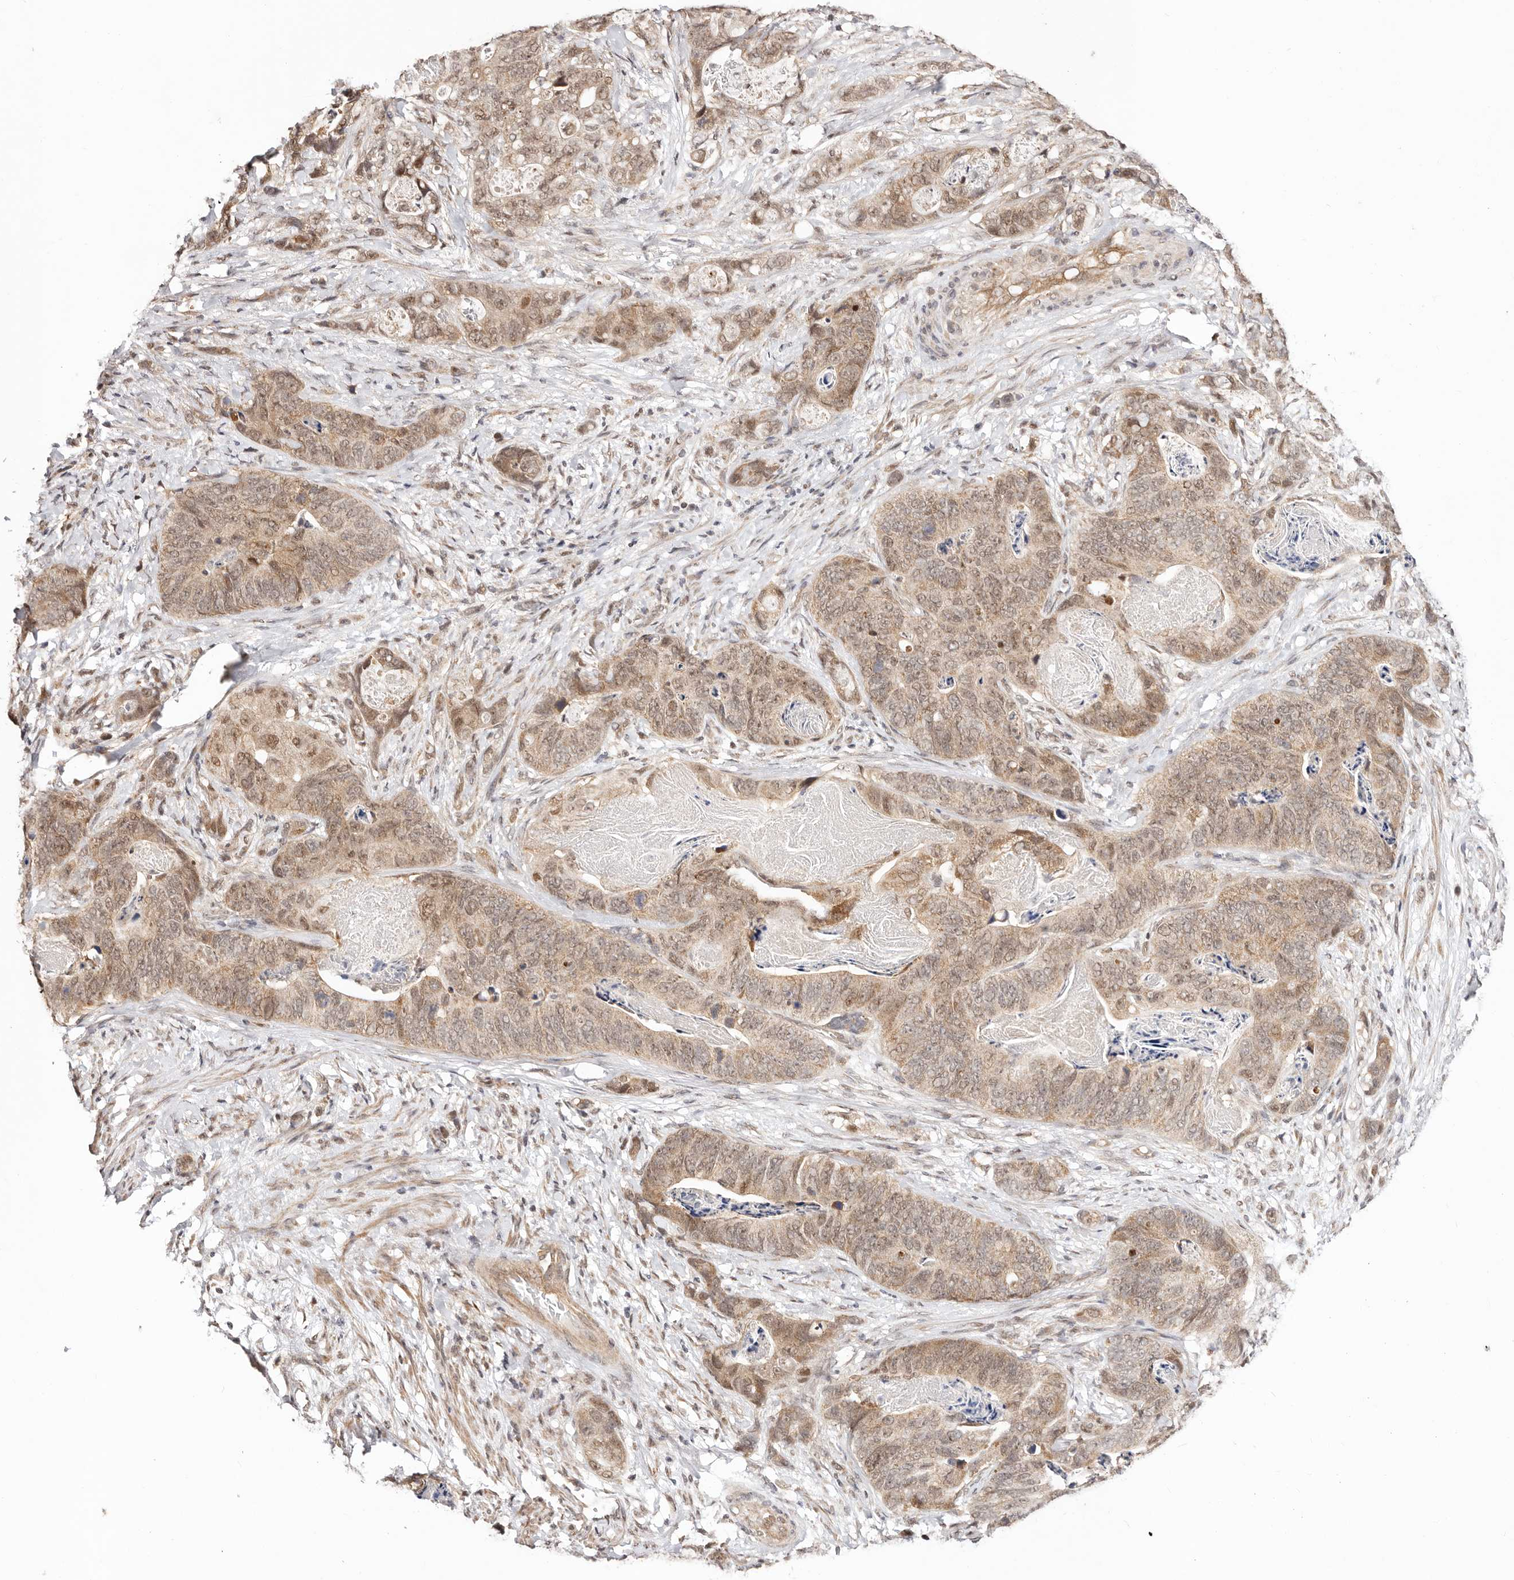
{"staining": {"intensity": "moderate", "quantity": ">75%", "location": "cytoplasmic/membranous,nuclear"}, "tissue": "stomach cancer", "cell_type": "Tumor cells", "image_type": "cancer", "snomed": [{"axis": "morphology", "description": "Normal tissue, NOS"}, {"axis": "morphology", "description": "Adenocarcinoma, NOS"}, {"axis": "topography", "description": "Stomach"}], "caption": "Brown immunohistochemical staining in human stomach cancer (adenocarcinoma) exhibits moderate cytoplasmic/membranous and nuclear staining in about >75% of tumor cells. The protein is stained brown, and the nuclei are stained in blue (DAB (3,3'-diaminobenzidine) IHC with brightfield microscopy, high magnification).", "gene": "CTNNBL1", "patient": {"sex": "female", "age": 89}}